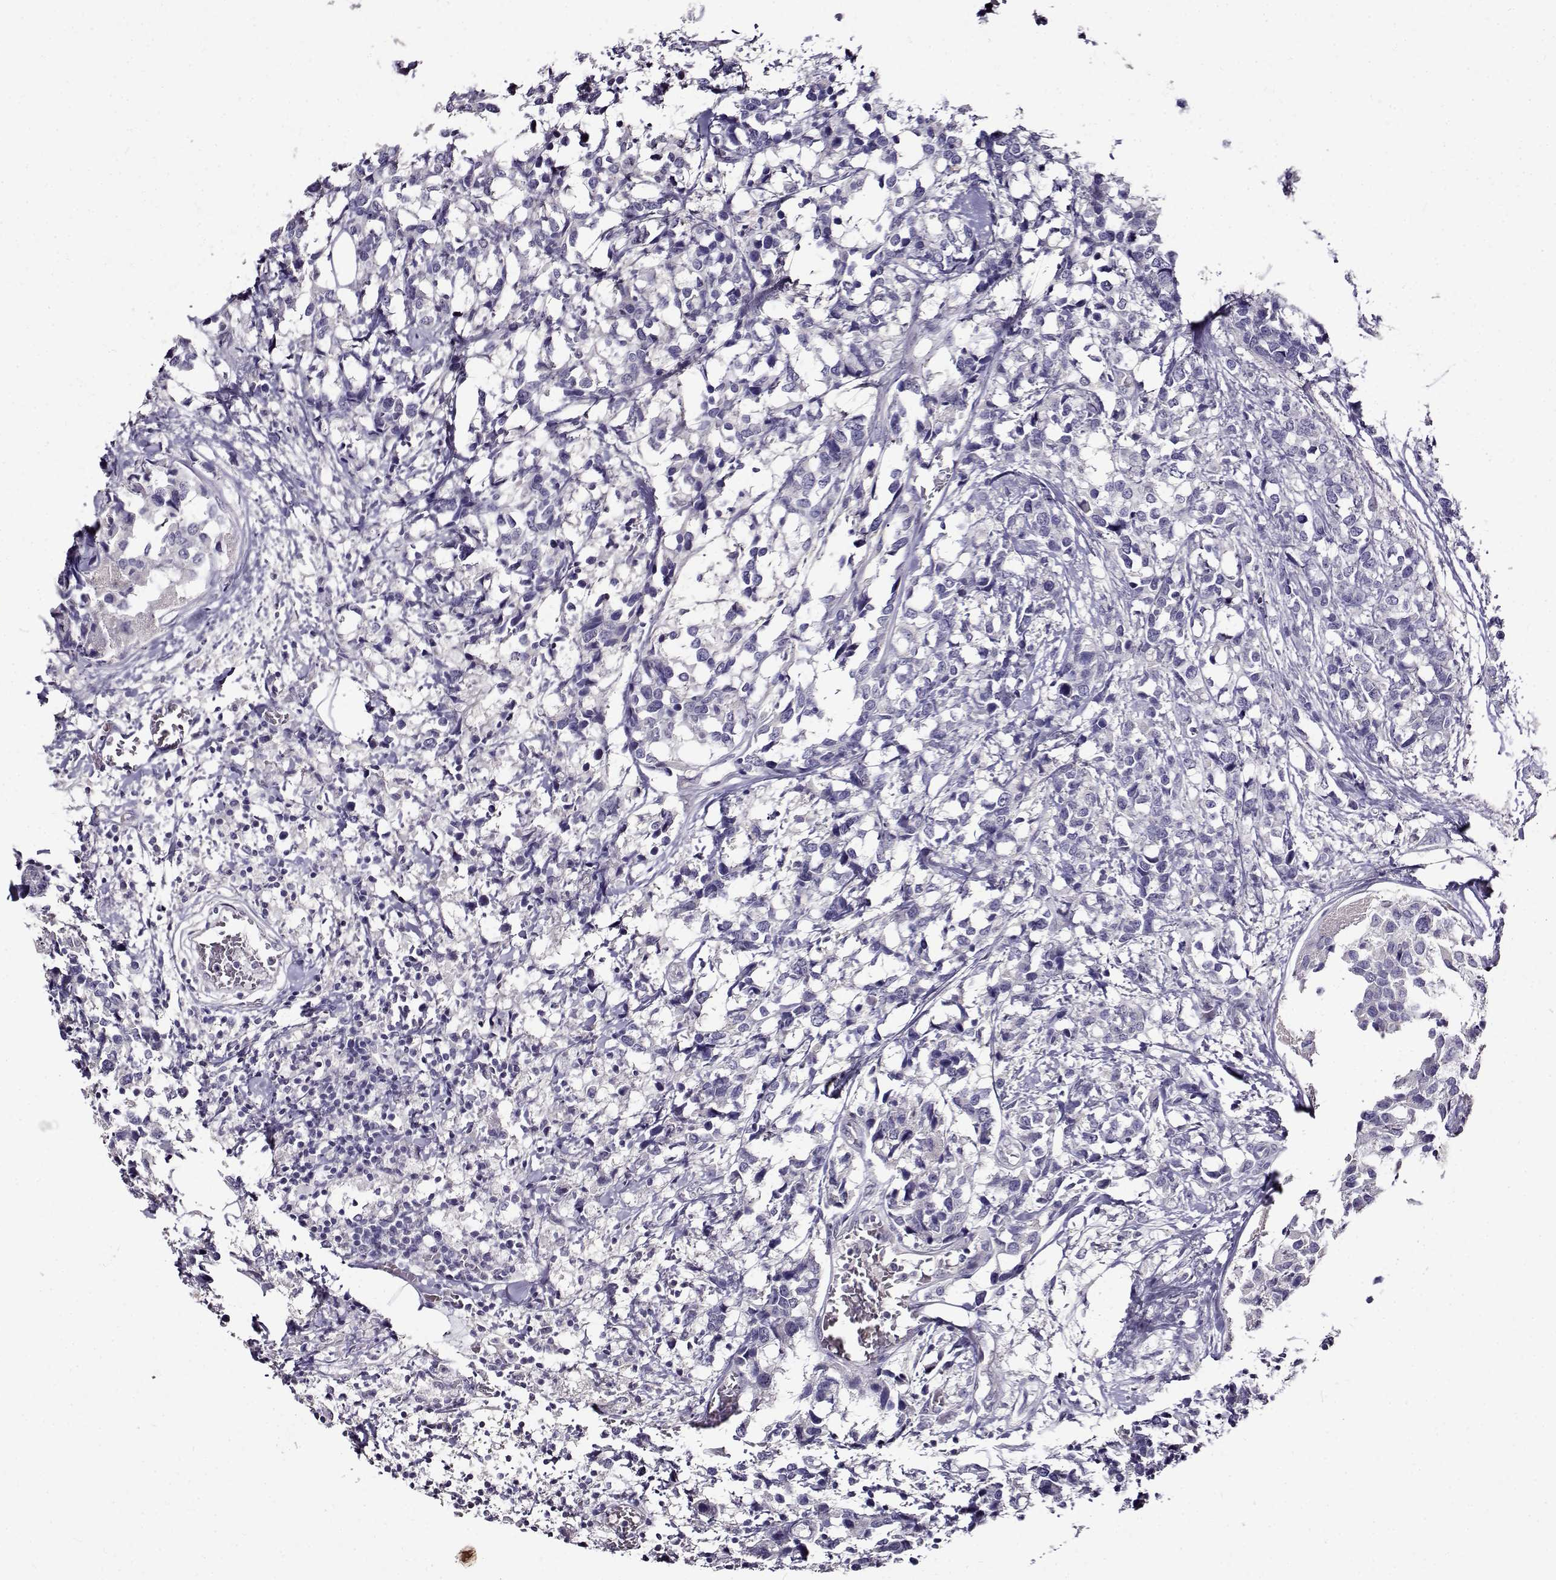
{"staining": {"intensity": "negative", "quantity": "none", "location": "none"}, "tissue": "breast cancer", "cell_type": "Tumor cells", "image_type": "cancer", "snomed": [{"axis": "morphology", "description": "Lobular carcinoma"}, {"axis": "topography", "description": "Breast"}], "caption": "IHC histopathology image of human lobular carcinoma (breast) stained for a protein (brown), which exhibits no positivity in tumor cells.", "gene": "PAEP", "patient": {"sex": "female", "age": 59}}